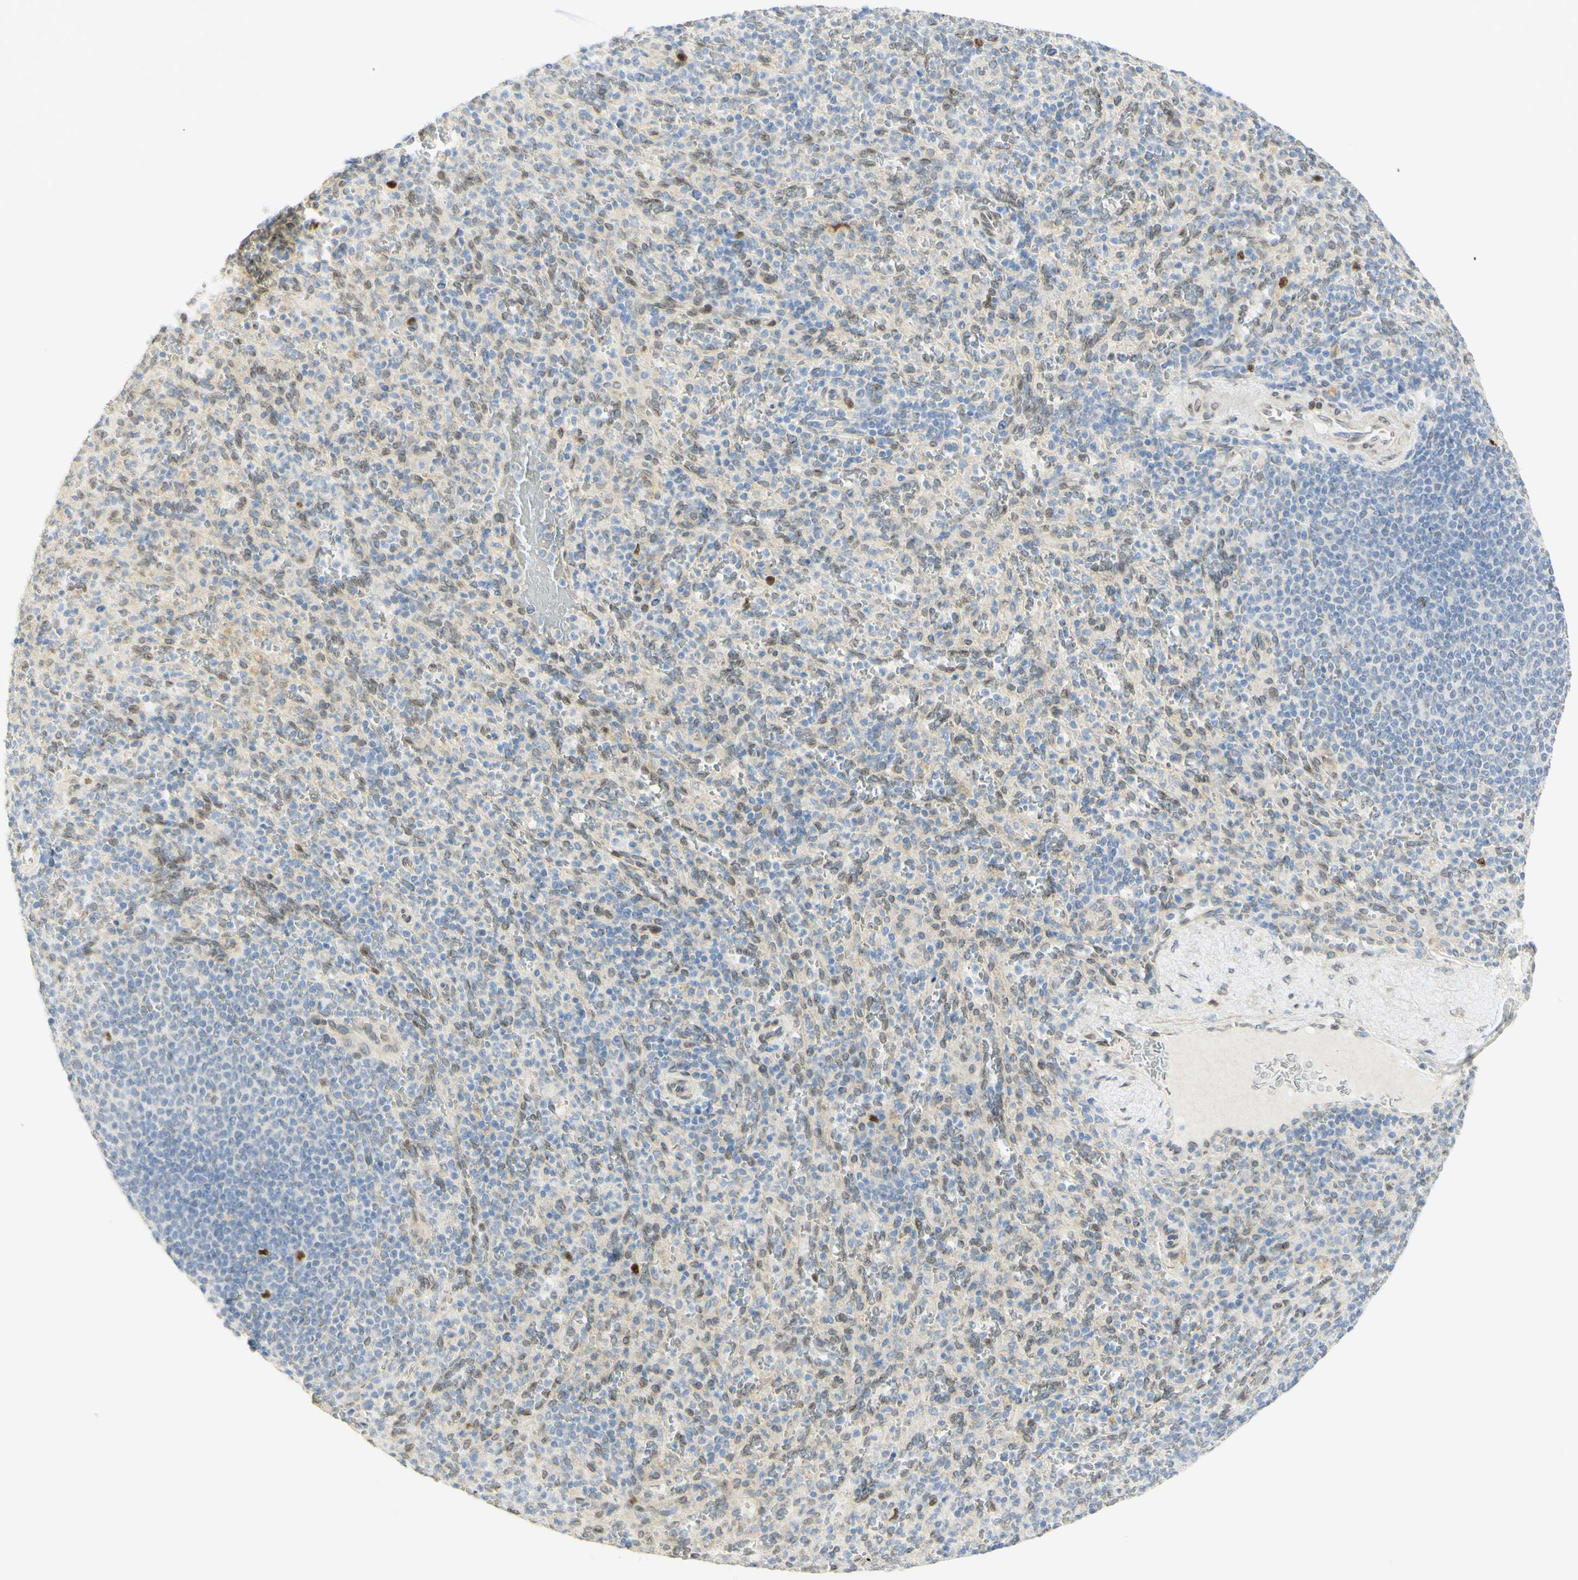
{"staining": {"intensity": "weak", "quantity": "25%-75%", "location": "nuclear"}, "tissue": "spleen", "cell_type": "Cells in red pulp", "image_type": "normal", "snomed": [{"axis": "morphology", "description": "Normal tissue, NOS"}, {"axis": "topography", "description": "Spleen"}], "caption": "This is a micrograph of immunohistochemistry staining of benign spleen, which shows weak positivity in the nuclear of cells in red pulp.", "gene": "E2F1", "patient": {"sex": "male", "age": 36}}